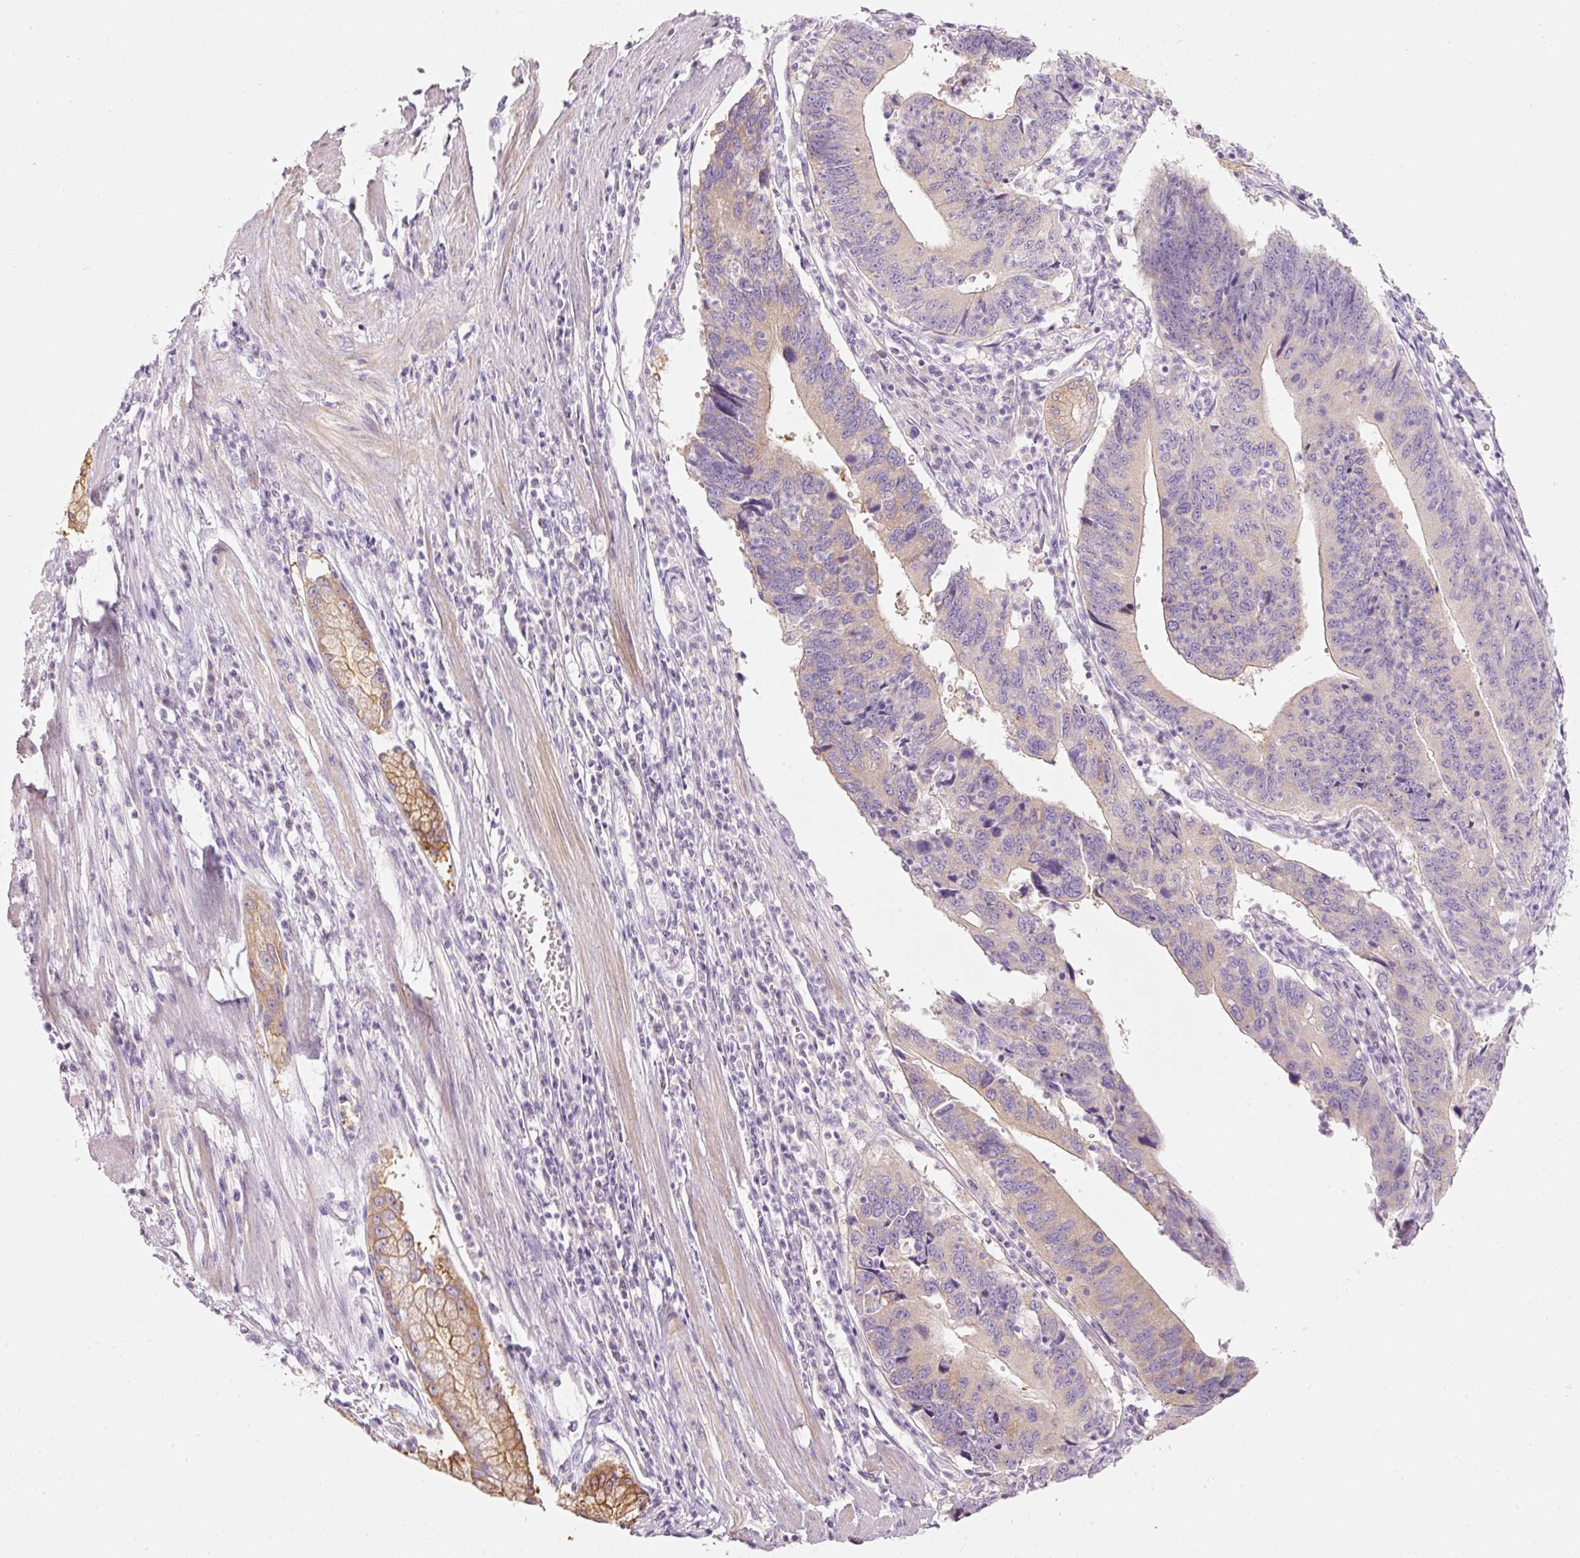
{"staining": {"intensity": "weak", "quantity": "<25%", "location": "cytoplasmic/membranous"}, "tissue": "stomach cancer", "cell_type": "Tumor cells", "image_type": "cancer", "snomed": [{"axis": "morphology", "description": "Adenocarcinoma, NOS"}, {"axis": "topography", "description": "Stomach"}], "caption": "High power microscopy micrograph of an immunohistochemistry (IHC) photomicrograph of adenocarcinoma (stomach), revealing no significant positivity in tumor cells.", "gene": "PDXDC1", "patient": {"sex": "male", "age": 59}}